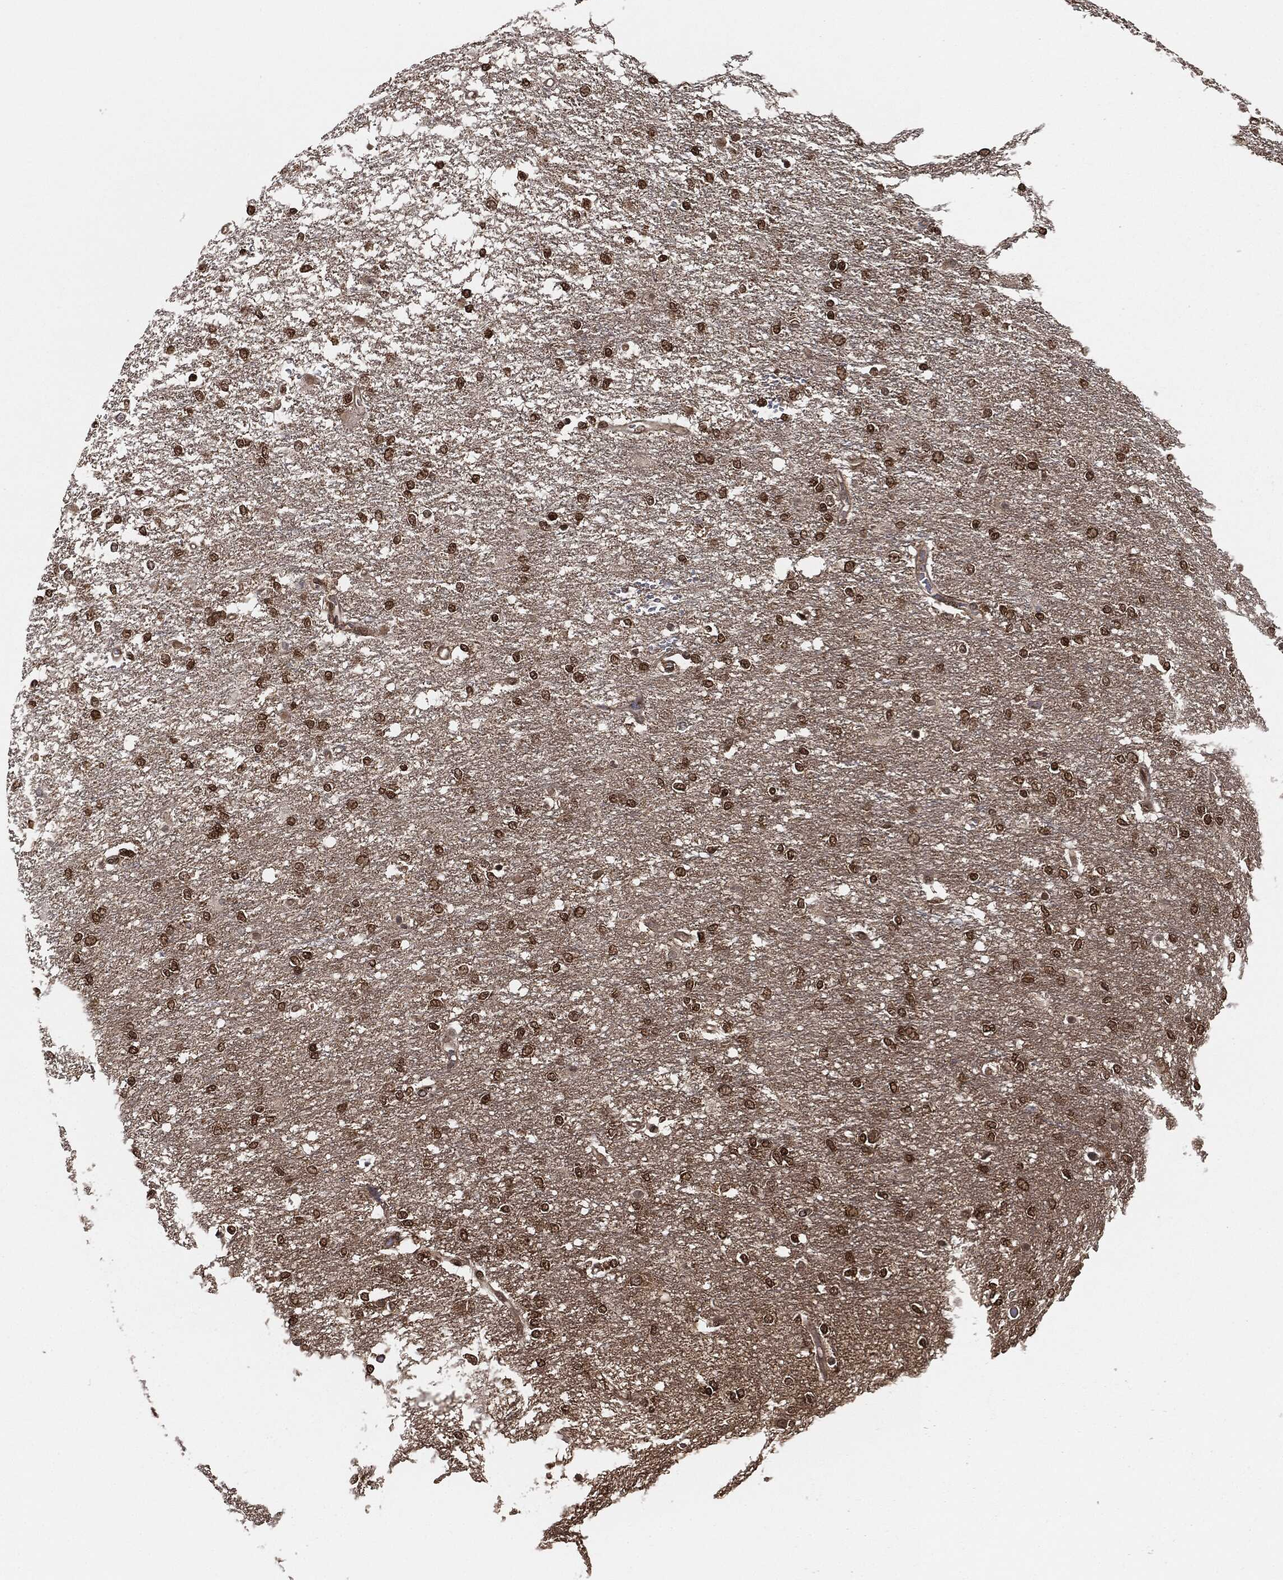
{"staining": {"intensity": "moderate", "quantity": ">75%", "location": "cytoplasmic/membranous,nuclear"}, "tissue": "glioma", "cell_type": "Tumor cells", "image_type": "cancer", "snomed": [{"axis": "morphology", "description": "Glioma, malignant, High grade"}, {"axis": "topography", "description": "Brain"}], "caption": "Immunohistochemical staining of malignant glioma (high-grade) demonstrates medium levels of moderate cytoplasmic/membranous and nuclear staining in approximately >75% of tumor cells.", "gene": "CAPRIN2", "patient": {"sex": "female", "age": 61}}